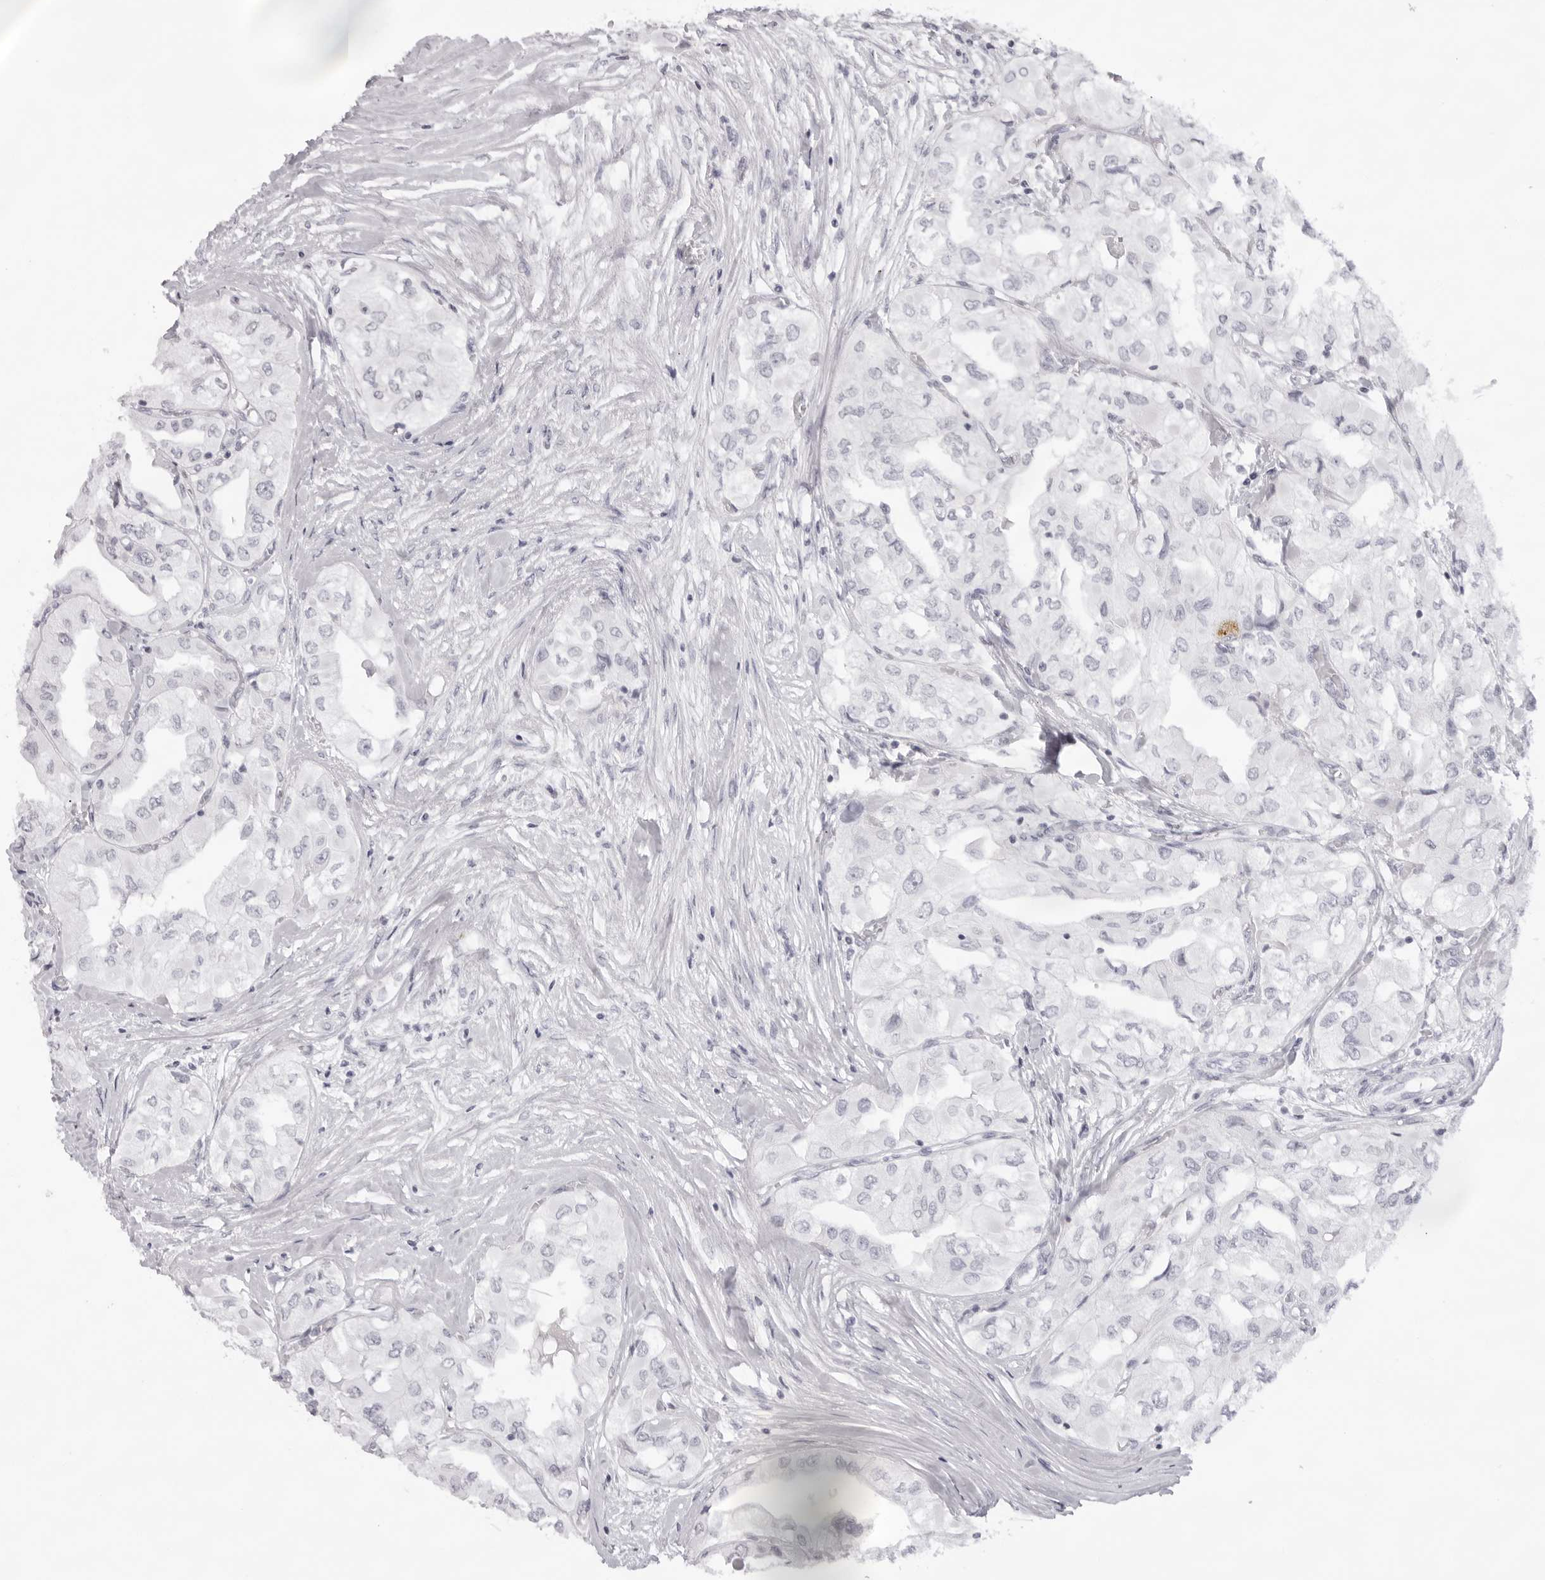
{"staining": {"intensity": "negative", "quantity": "none", "location": "none"}, "tissue": "thyroid cancer", "cell_type": "Tumor cells", "image_type": "cancer", "snomed": [{"axis": "morphology", "description": "Papillary adenocarcinoma, NOS"}, {"axis": "topography", "description": "Thyroid gland"}], "caption": "Immunohistochemistry of thyroid cancer reveals no positivity in tumor cells.", "gene": "KLK12", "patient": {"sex": "female", "age": 59}}